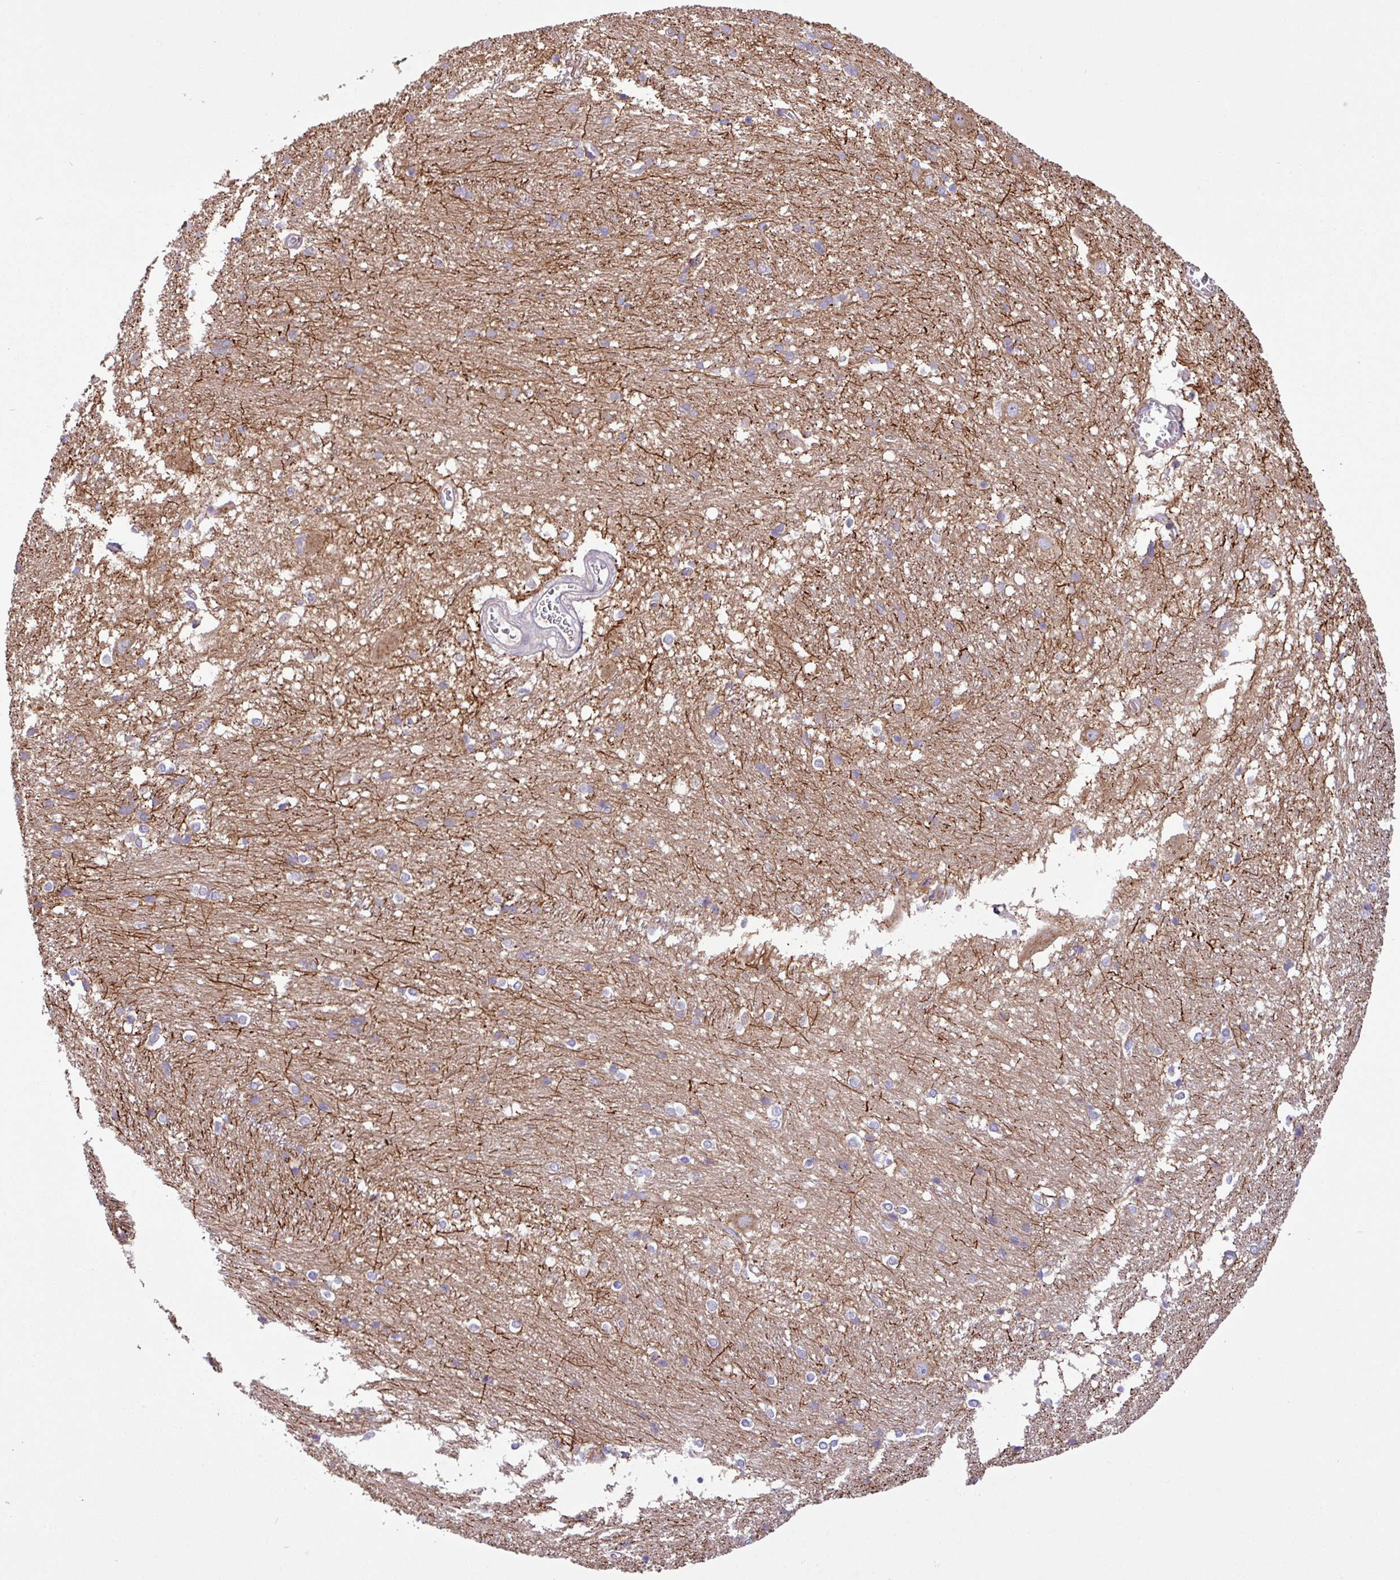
{"staining": {"intensity": "weak", "quantity": "<25%", "location": "cytoplasmic/membranous"}, "tissue": "caudate", "cell_type": "Glial cells", "image_type": "normal", "snomed": [{"axis": "morphology", "description": "Normal tissue, NOS"}, {"axis": "topography", "description": "Lateral ventricle wall"}], "caption": "Glial cells are negative for protein expression in normal human caudate.", "gene": "RAB19", "patient": {"sex": "male", "age": 37}}